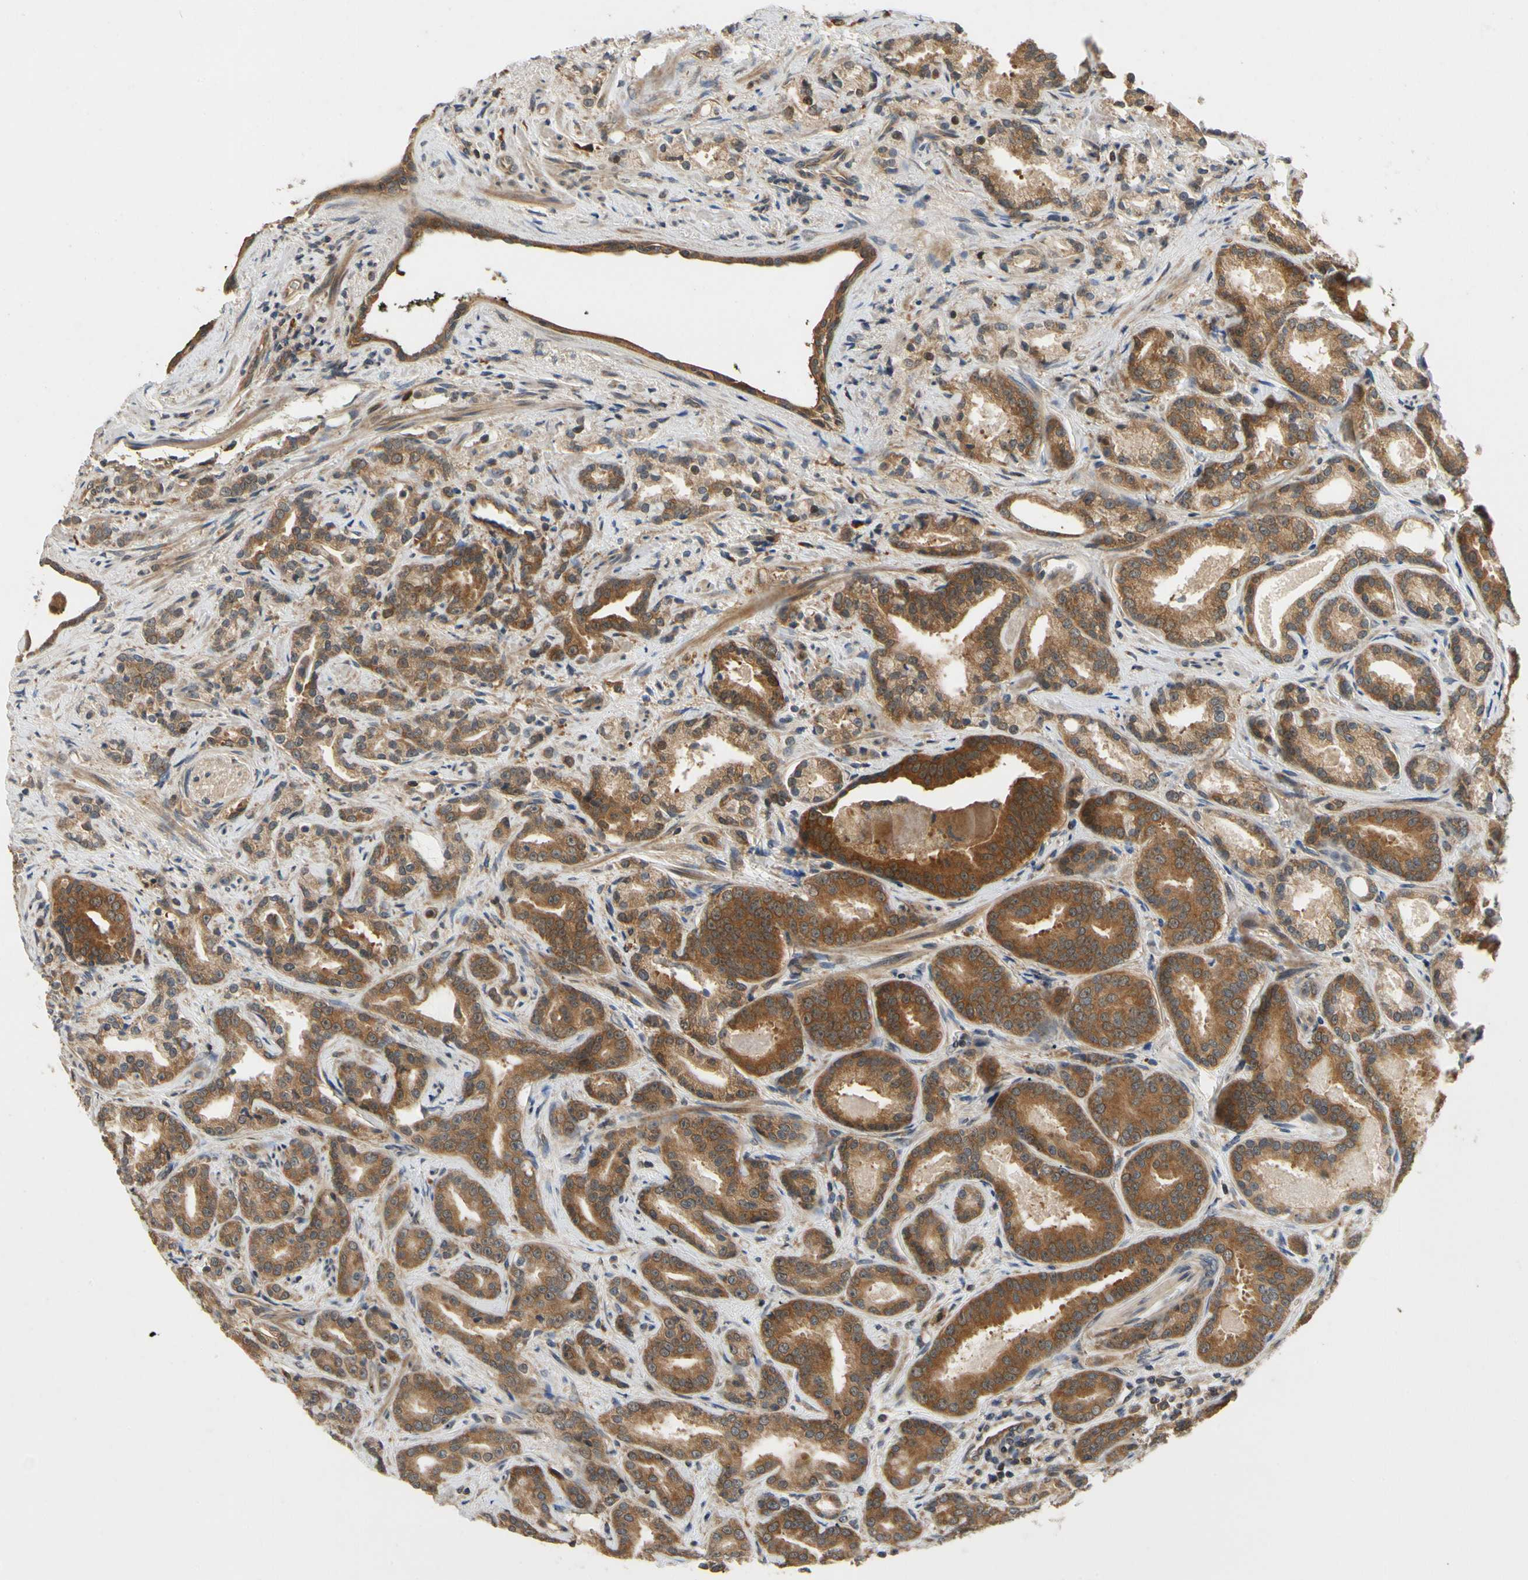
{"staining": {"intensity": "strong", "quantity": ">75%", "location": "cytoplasmic/membranous"}, "tissue": "prostate cancer", "cell_type": "Tumor cells", "image_type": "cancer", "snomed": [{"axis": "morphology", "description": "Adenocarcinoma, Low grade"}, {"axis": "topography", "description": "Prostate"}], "caption": "Adenocarcinoma (low-grade) (prostate) stained with a brown dye reveals strong cytoplasmic/membranous positive expression in approximately >75% of tumor cells.", "gene": "TDRP", "patient": {"sex": "male", "age": 63}}